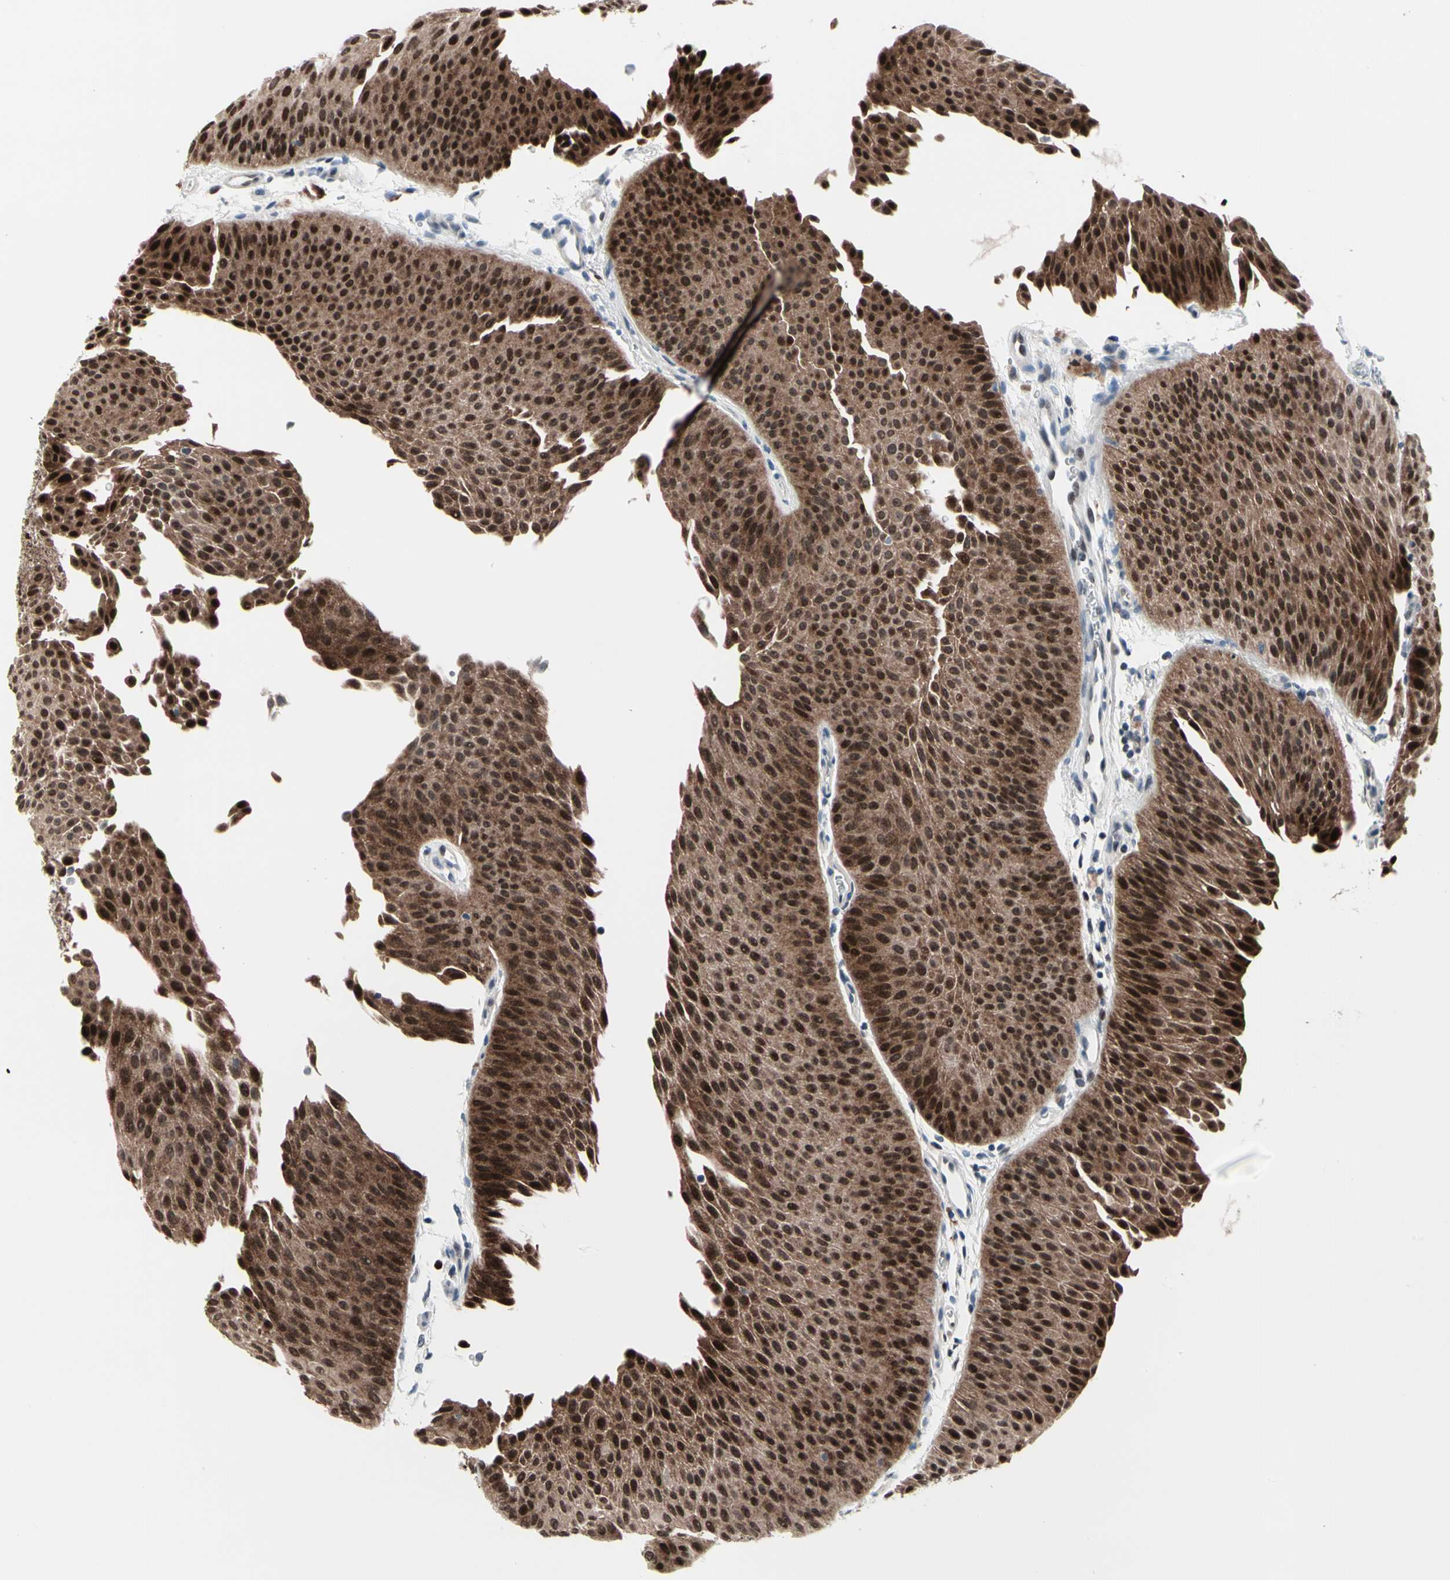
{"staining": {"intensity": "strong", "quantity": ">75%", "location": "cytoplasmic/membranous,nuclear"}, "tissue": "urothelial cancer", "cell_type": "Tumor cells", "image_type": "cancer", "snomed": [{"axis": "morphology", "description": "Urothelial carcinoma, Low grade"}, {"axis": "topography", "description": "Urinary bladder"}], "caption": "Protein expression analysis of human low-grade urothelial carcinoma reveals strong cytoplasmic/membranous and nuclear positivity in about >75% of tumor cells.", "gene": "TXN", "patient": {"sex": "female", "age": 60}}